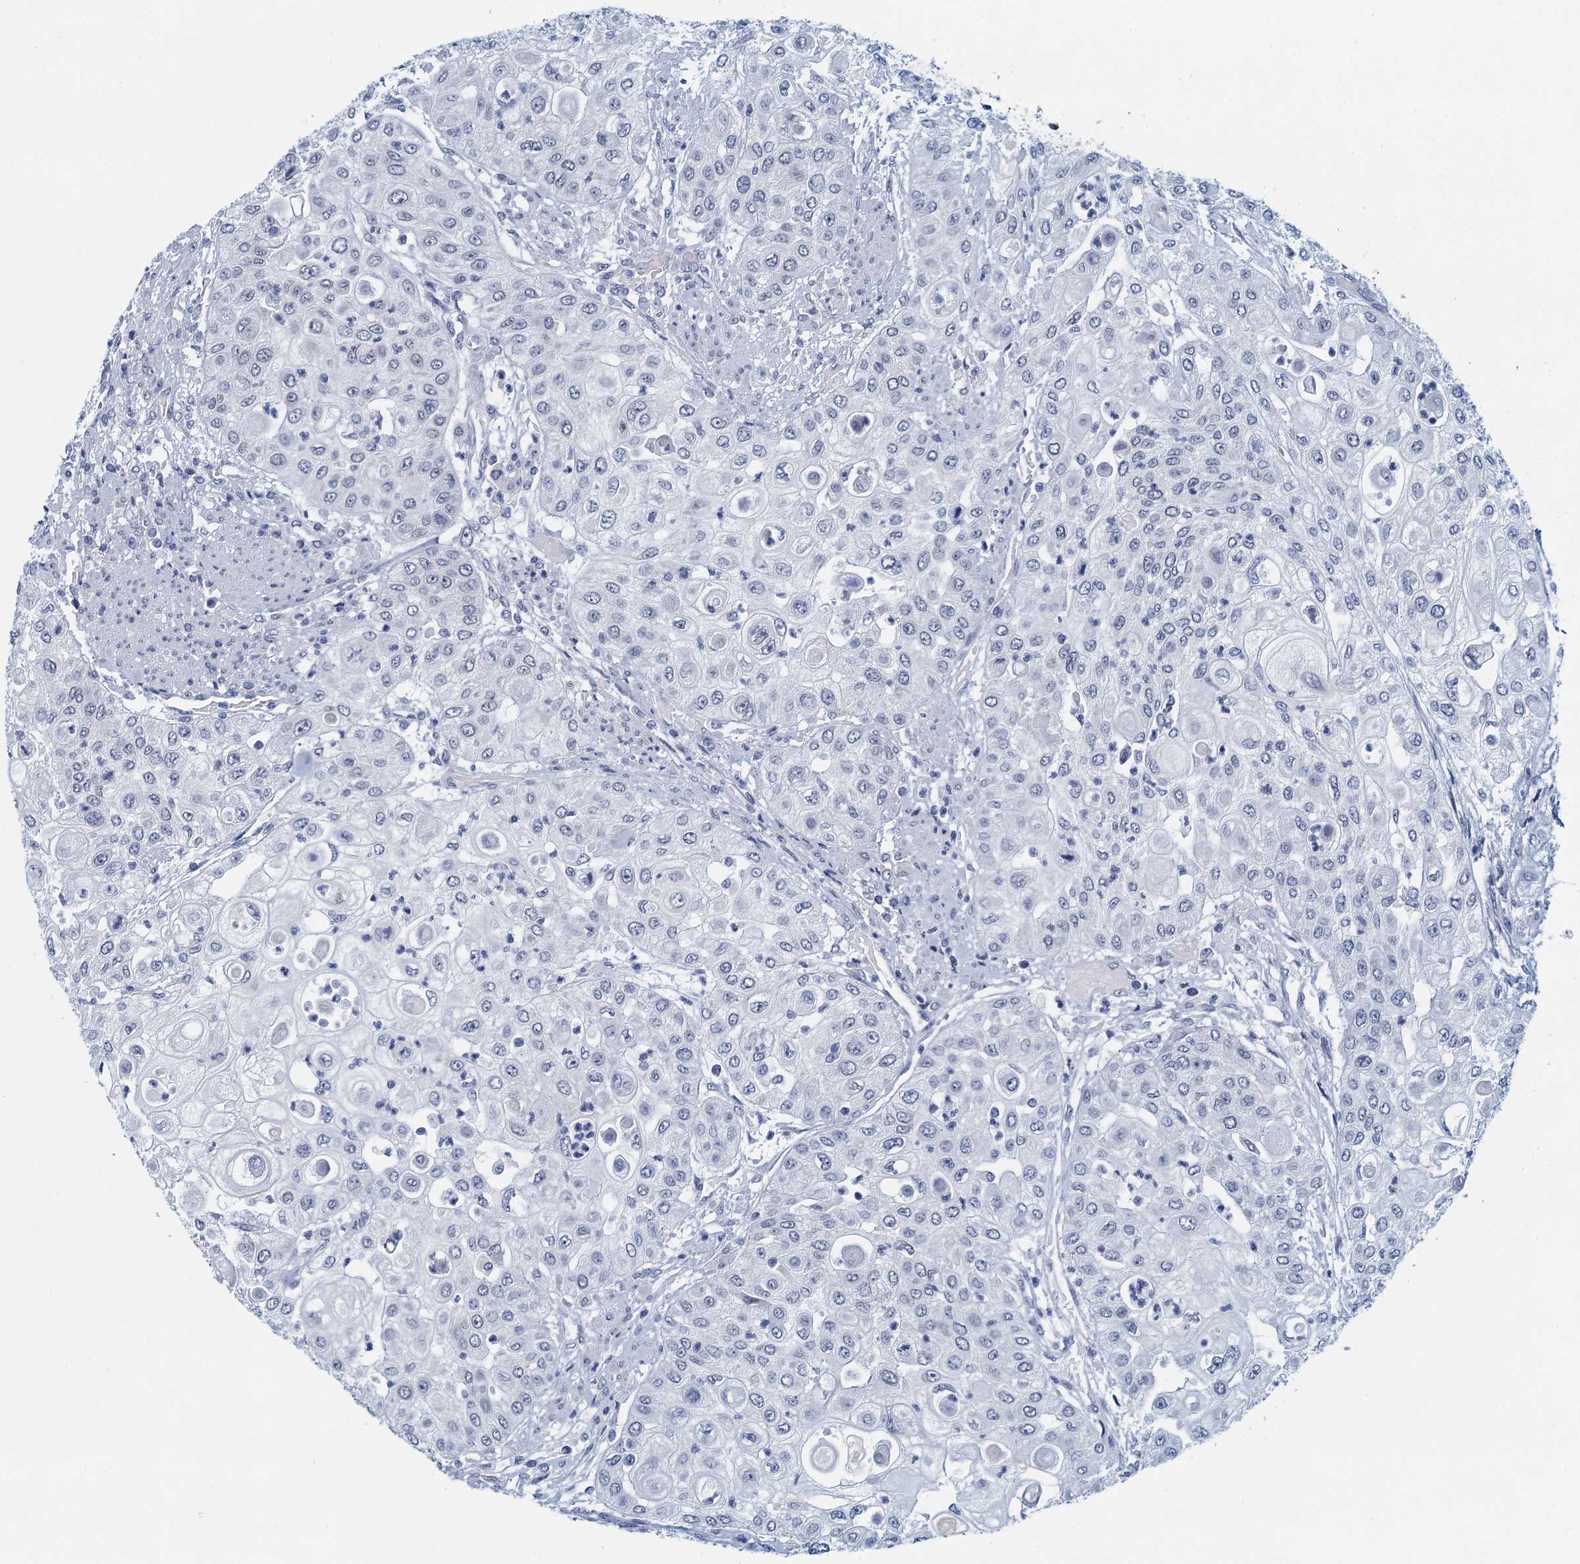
{"staining": {"intensity": "negative", "quantity": "none", "location": "none"}, "tissue": "urothelial cancer", "cell_type": "Tumor cells", "image_type": "cancer", "snomed": [{"axis": "morphology", "description": "Urothelial carcinoma, High grade"}, {"axis": "topography", "description": "Urinary bladder"}], "caption": "Tumor cells show no significant protein staining in urothelial carcinoma (high-grade).", "gene": "ENSG00000131152", "patient": {"sex": "female", "age": 79}}